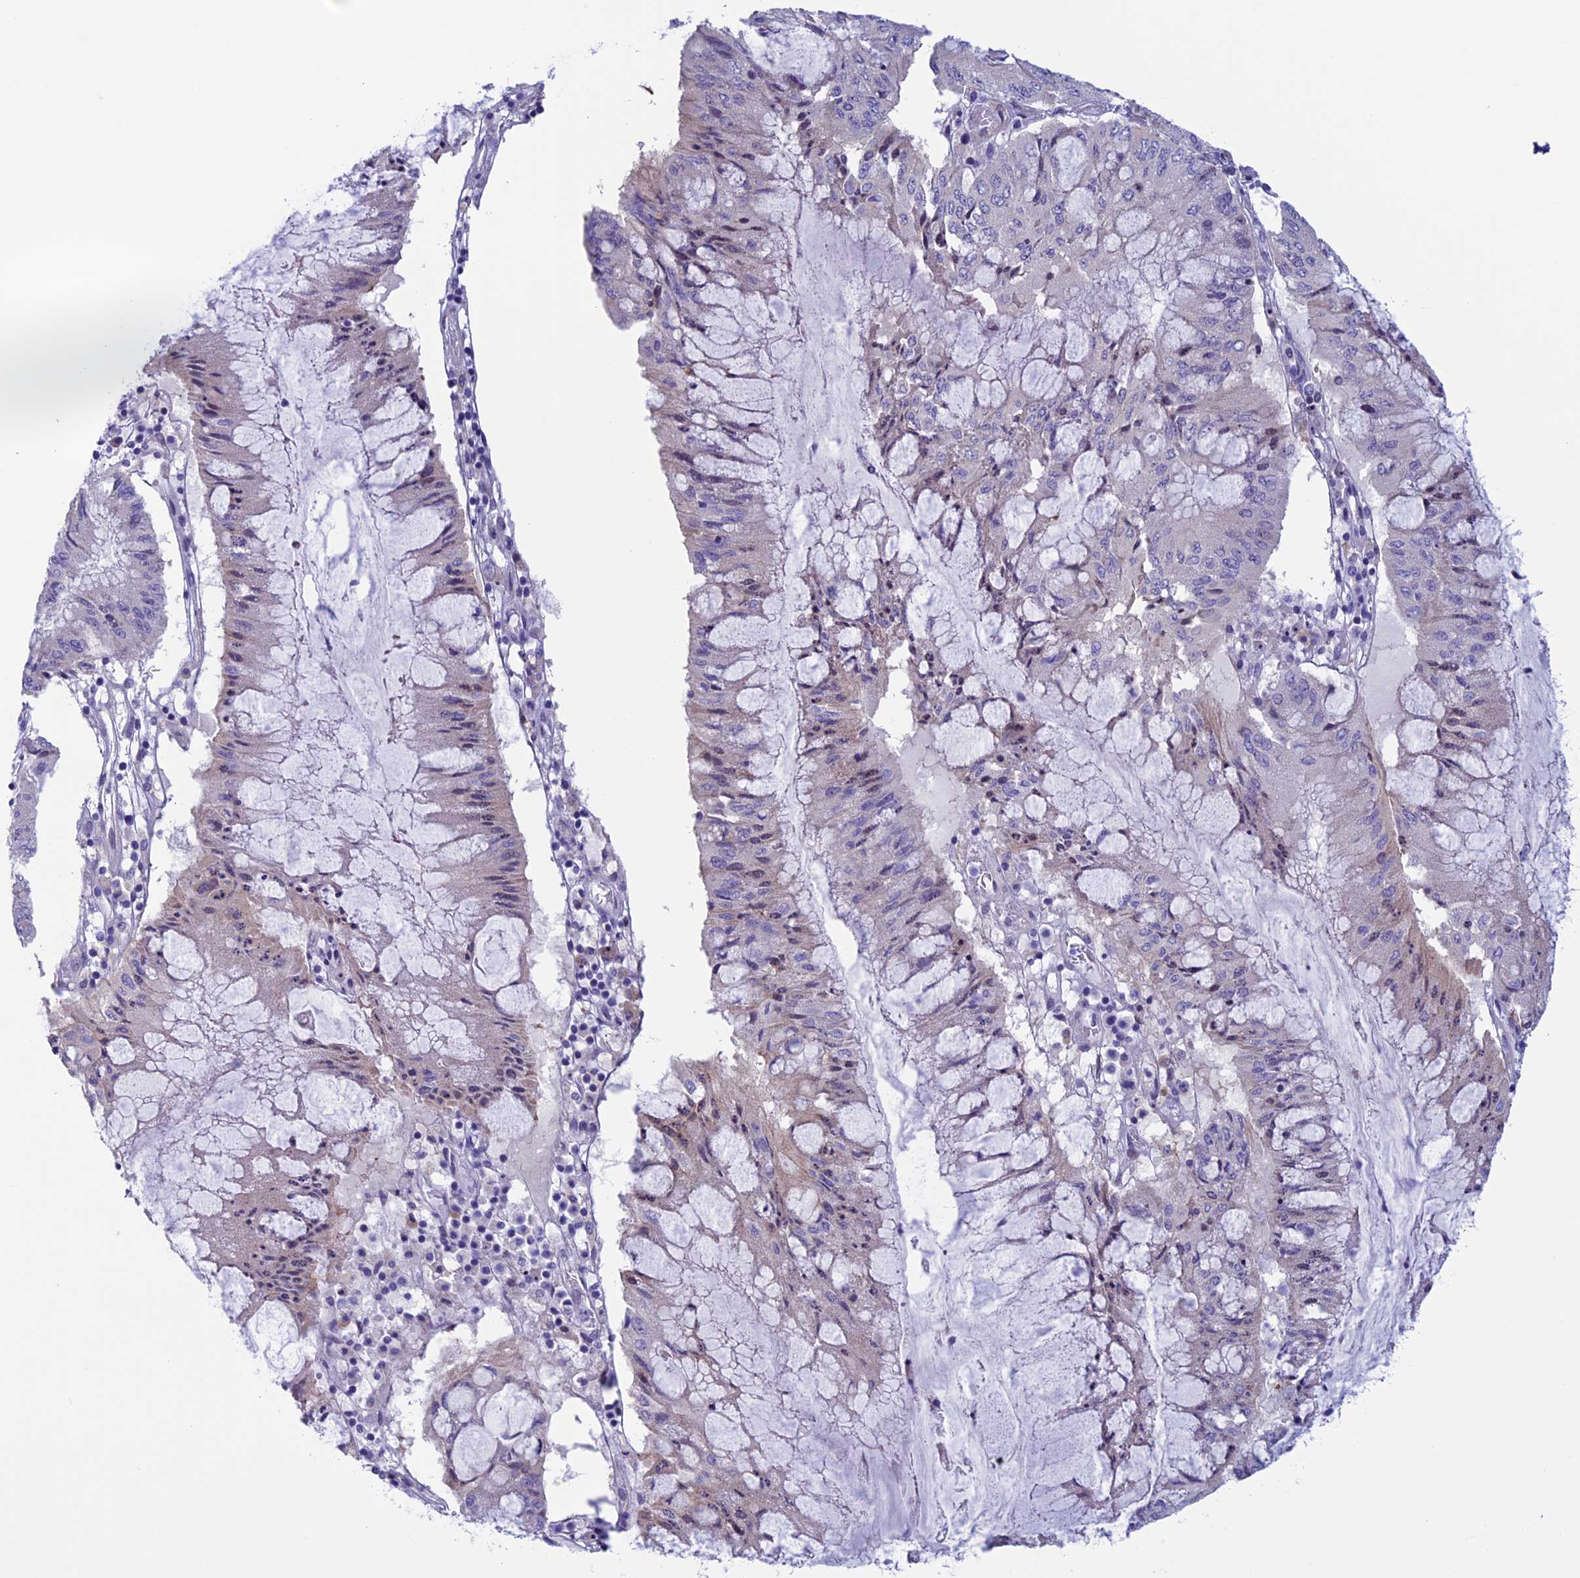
{"staining": {"intensity": "weak", "quantity": "<25%", "location": "cytoplasmic/membranous"}, "tissue": "pancreatic cancer", "cell_type": "Tumor cells", "image_type": "cancer", "snomed": [{"axis": "morphology", "description": "Adenocarcinoma, NOS"}, {"axis": "topography", "description": "Pancreas"}], "caption": "Immunohistochemistry image of neoplastic tissue: human pancreatic adenocarcinoma stained with DAB (3,3'-diaminobenzidine) reveals no significant protein expression in tumor cells. (DAB (3,3'-diaminobenzidine) IHC with hematoxylin counter stain).", "gene": "IGSF6", "patient": {"sex": "female", "age": 50}}